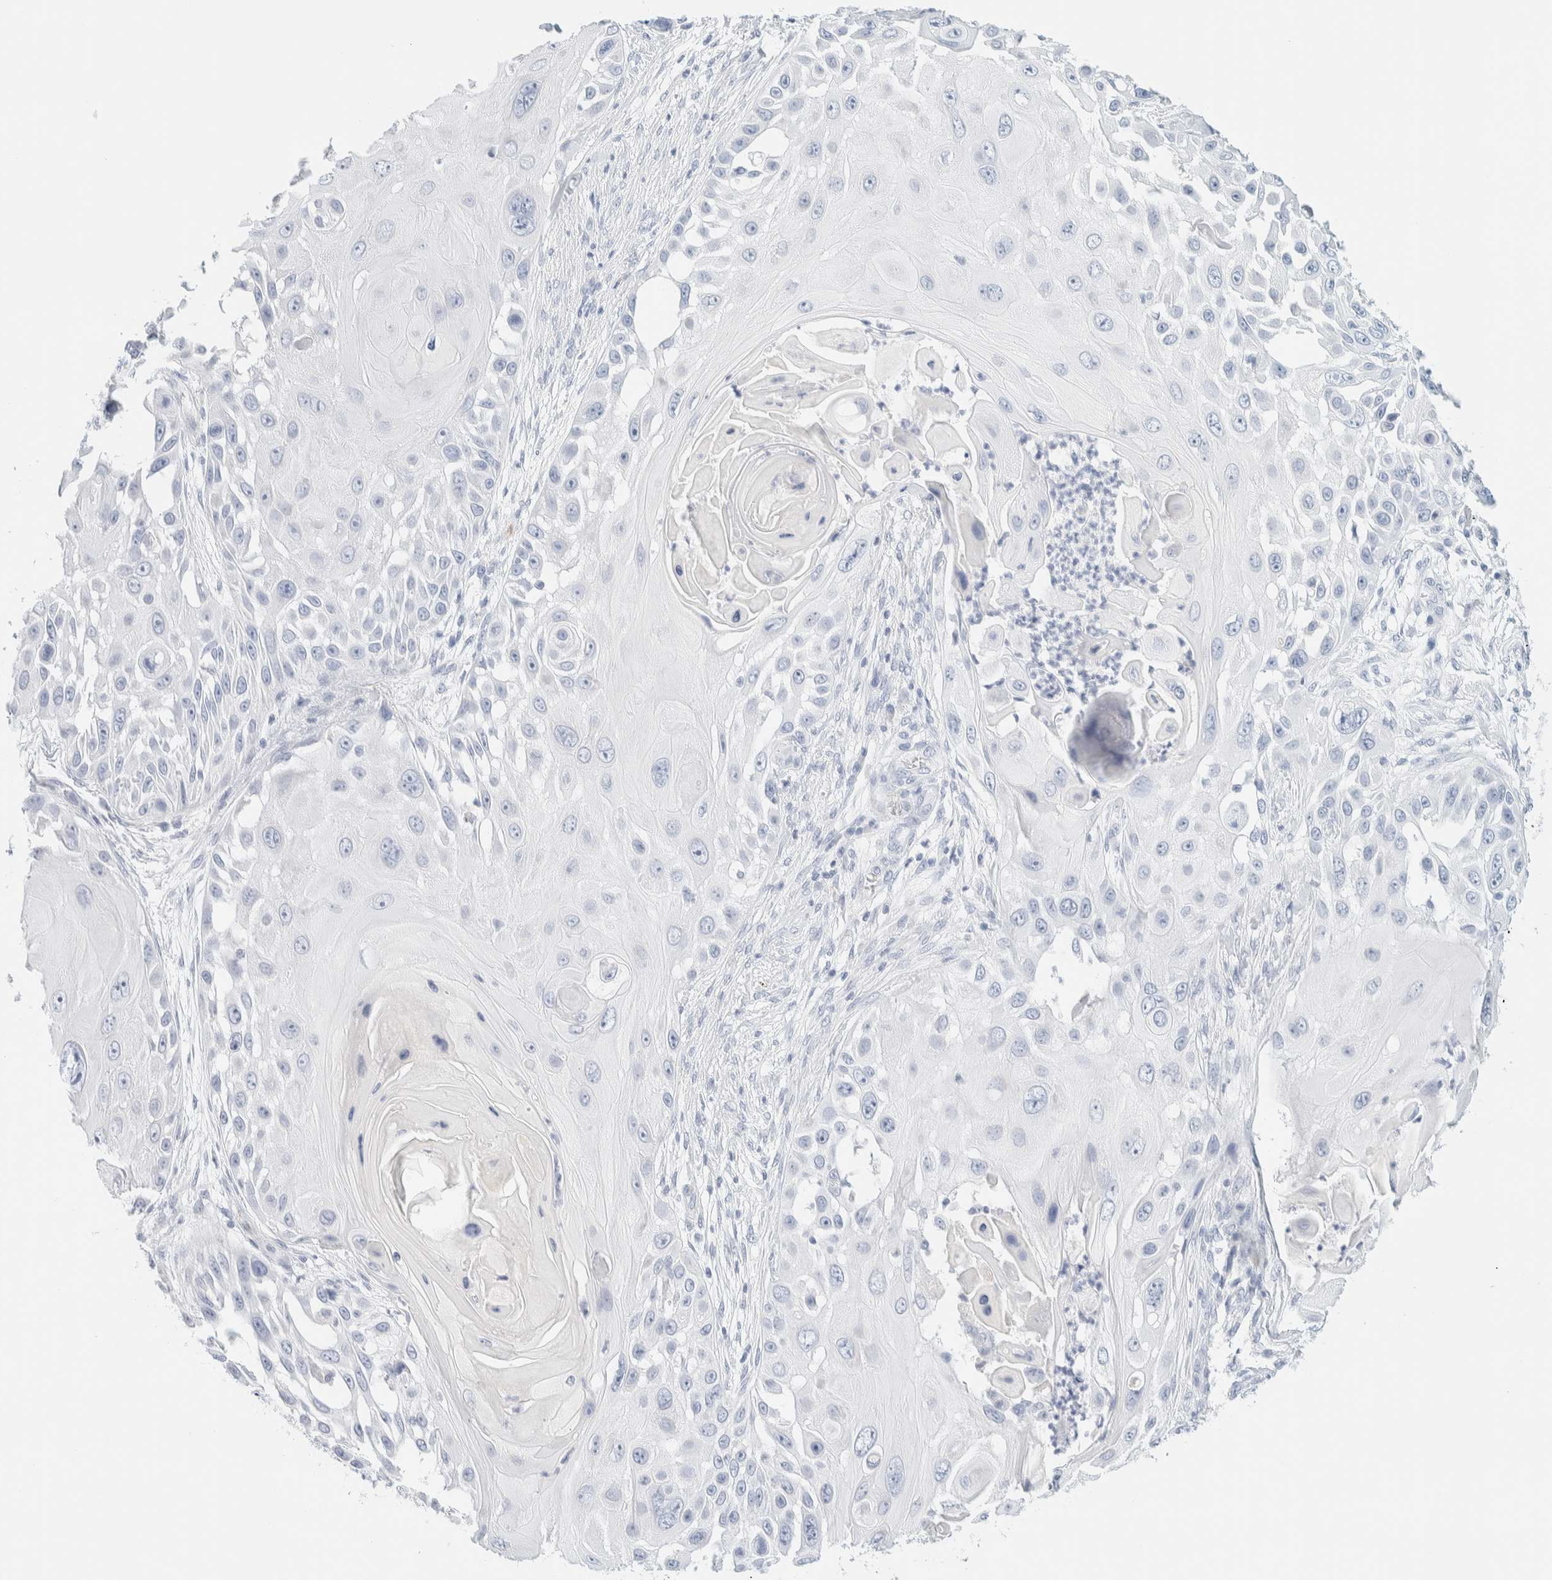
{"staining": {"intensity": "negative", "quantity": "none", "location": "none"}, "tissue": "skin cancer", "cell_type": "Tumor cells", "image_type": "cancer", "snomed": [{"axis": "morphology", "description": "Squamous cell carcinoma, NOS"}, {"axis": "topography", "description": "Skin"}], "caption": "The histopathology image reveals no significant staining in tumor cells of skin cancer.", "gene": "AFMID", "patient": {"sex": "female", "age": 44}}